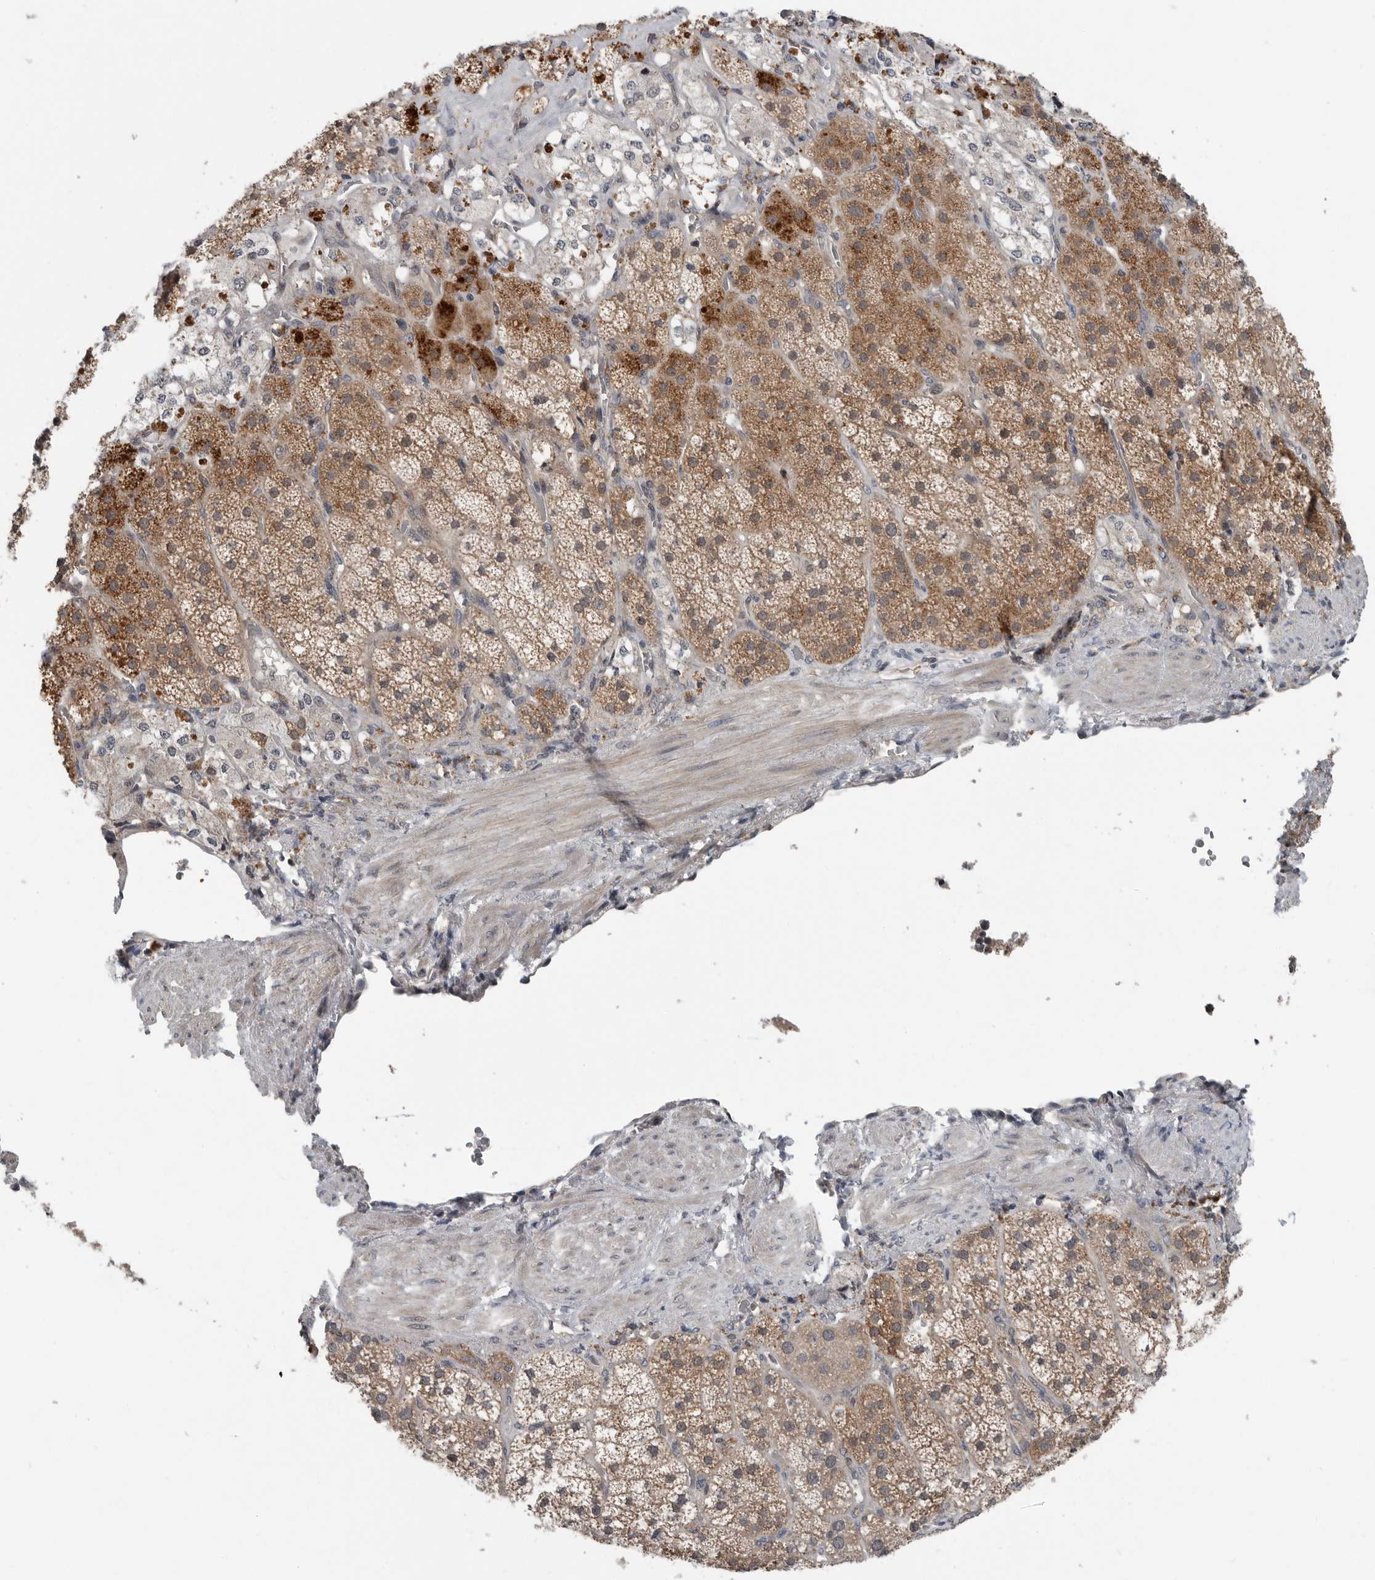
{"staining": {"intensity": "moderate", "quantity": ">75%", "location": "cytoplasmic/membranous"}, "tissue": "adrenal gland", "cell_type": "Glandular cells", "image_type": "normal", "snomed": [{"axis": "morphology", "description": "Normal tissue, NOS"}, {"axis": "topography", "description": "Adrenal gland"}], "caption": "The immunohistochemical stain highlights moderate cytoplasmic/membranous staining in glandular cells of normal adrenal gland. The staining was performed using DAB to visualize the protein expression in brown, while the nuclei were stained in blue with hematoxylin (Magnification: 20x).", "gene": "SCP2", "patient": {"sex": "male", "age": 57}}